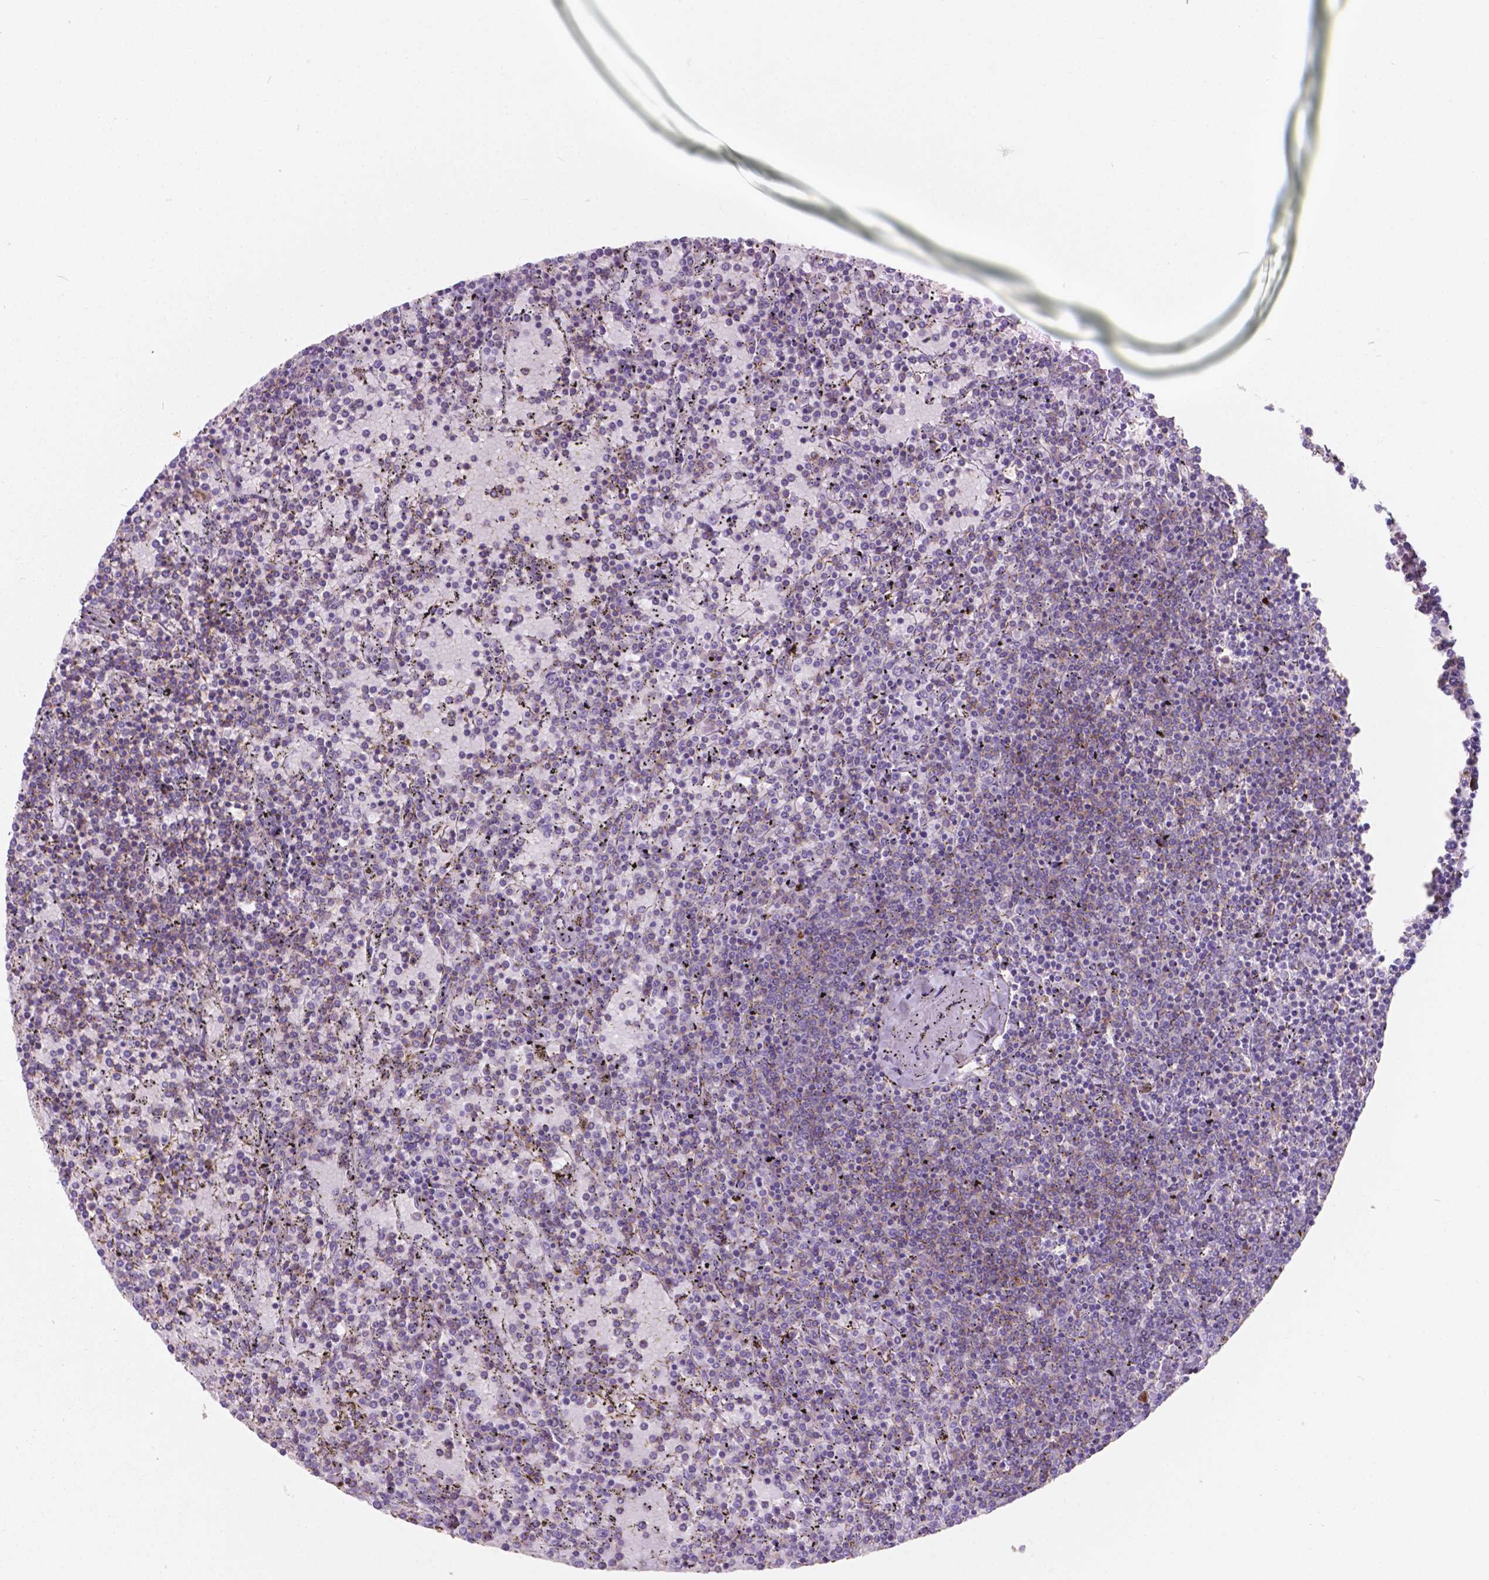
{"staining": {"intensity": "negative", "quantity": "none", "location": "none"}, "tissue": "lymphoma", "cell_type": "Tumor cells", "image_type": "cancer", "snomed": [{"axis": "morphology", "description": "Malignant lymphoma, non-Hodgkin's type, Low grade"}, {"axis": "topography", "description": "Spleen"}], "caption": "Tumor cells are negative for brown protein staining in malignant lymphoma, non-Hodgkin's type (low-grade).", "gene": "KIAA0040", "patient": {"sex": "female", "age": 77}}